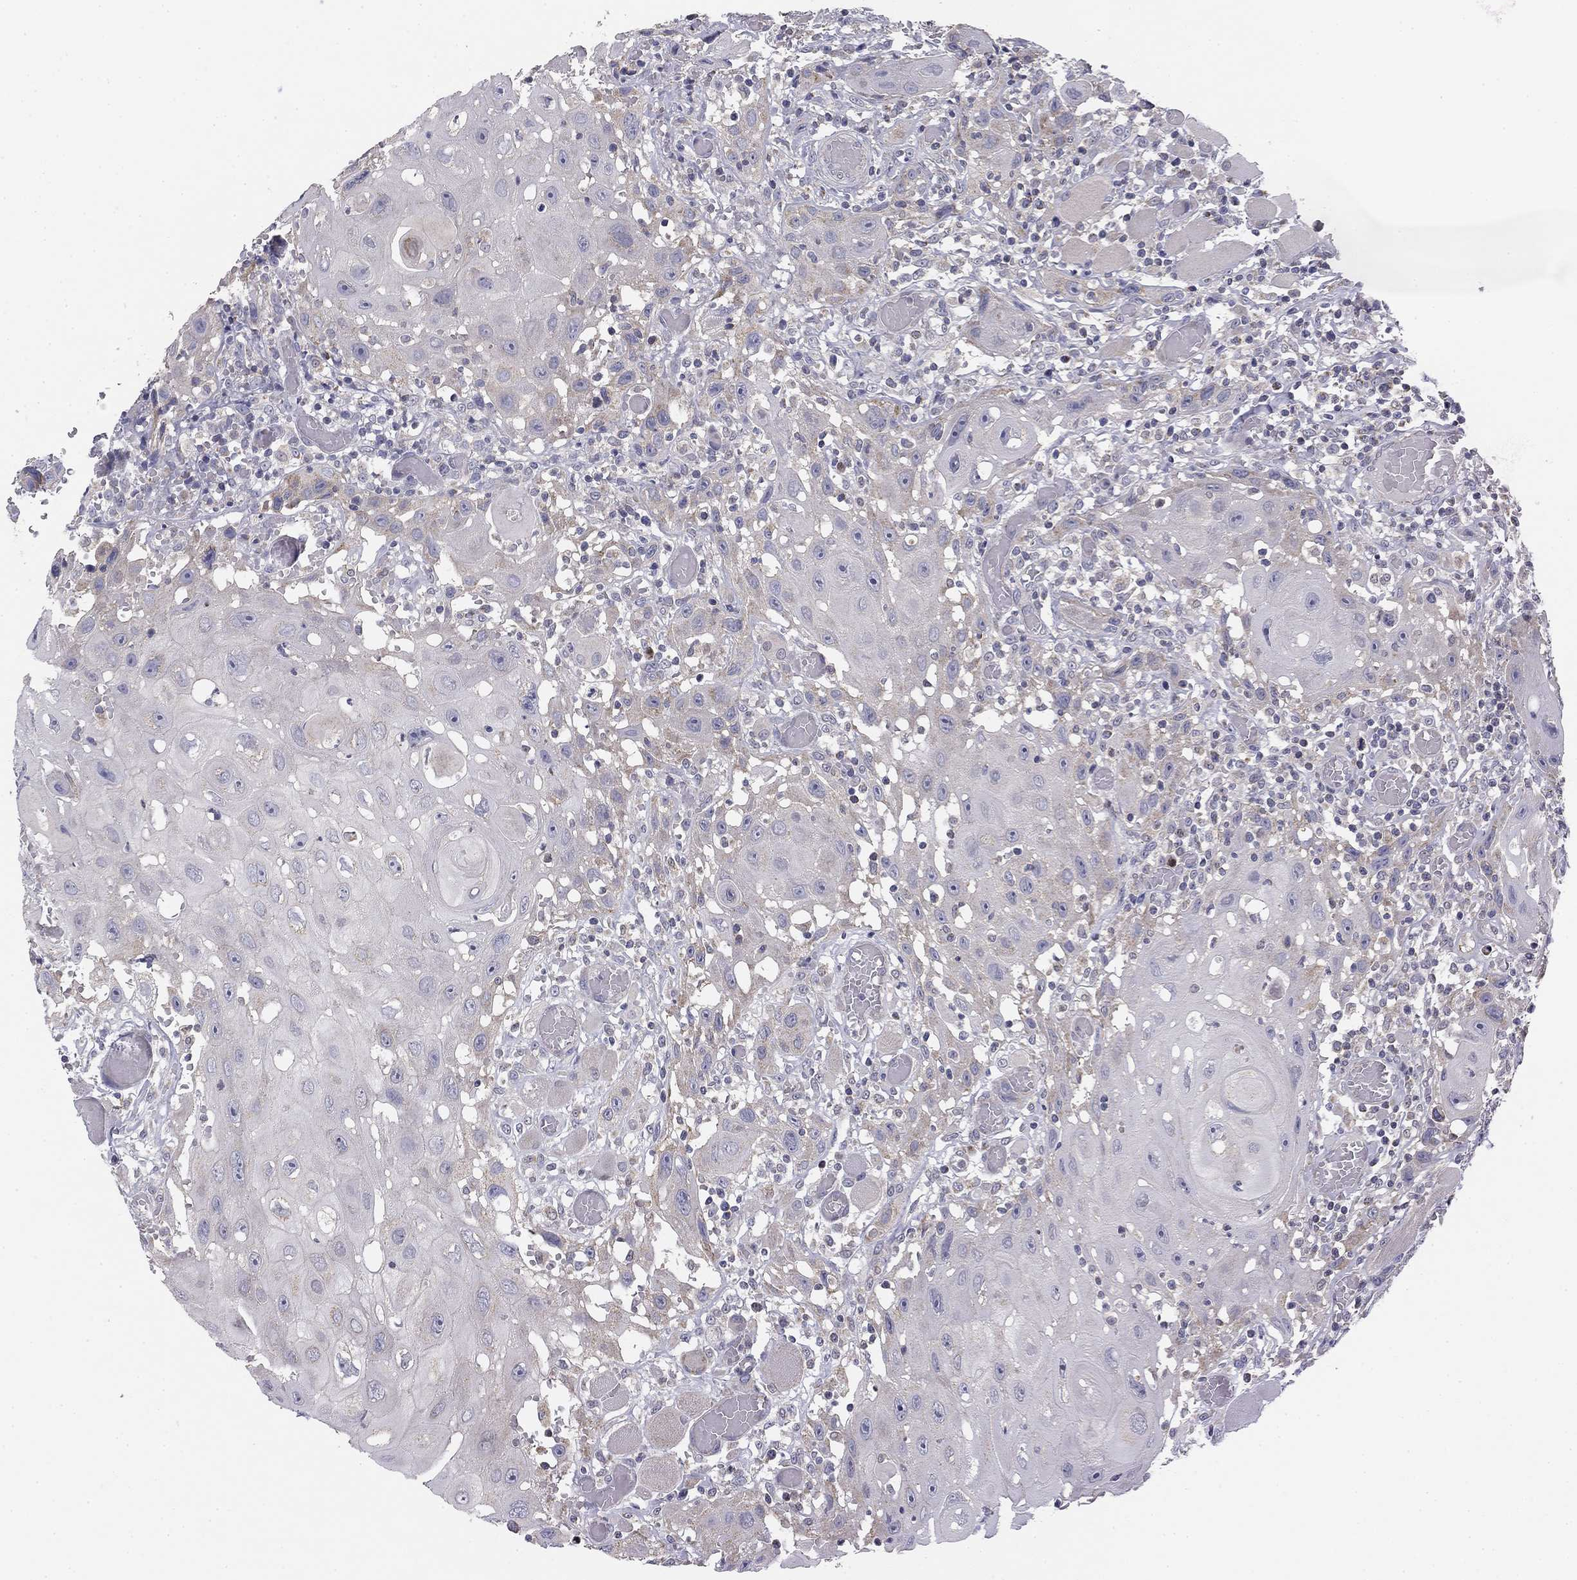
{"staining": {"intensity": "negative", "quantity": "none", "location": "none"}, "tissue": "head and neck cancer", "cell_type": "Tumor cells", "image_type": "cancer", "snomed": [{"axis": "morphology", "description": "Normal tissue, NOS"}, {"axis": "morphology", "description": "Squamous cell carcinoma, NOS"}, {"axis": "topography", "description": "Oral tissue"}, {"axis": "topography", "description": "Head-Neck"}], "caption": "Tumor cells are negative for protein expression in human head and neck cancer. (DAB IHC with hematoxylin counter stain).", "gene": "SLC2A9", "patient": {"sex": "male", "age": 71}}